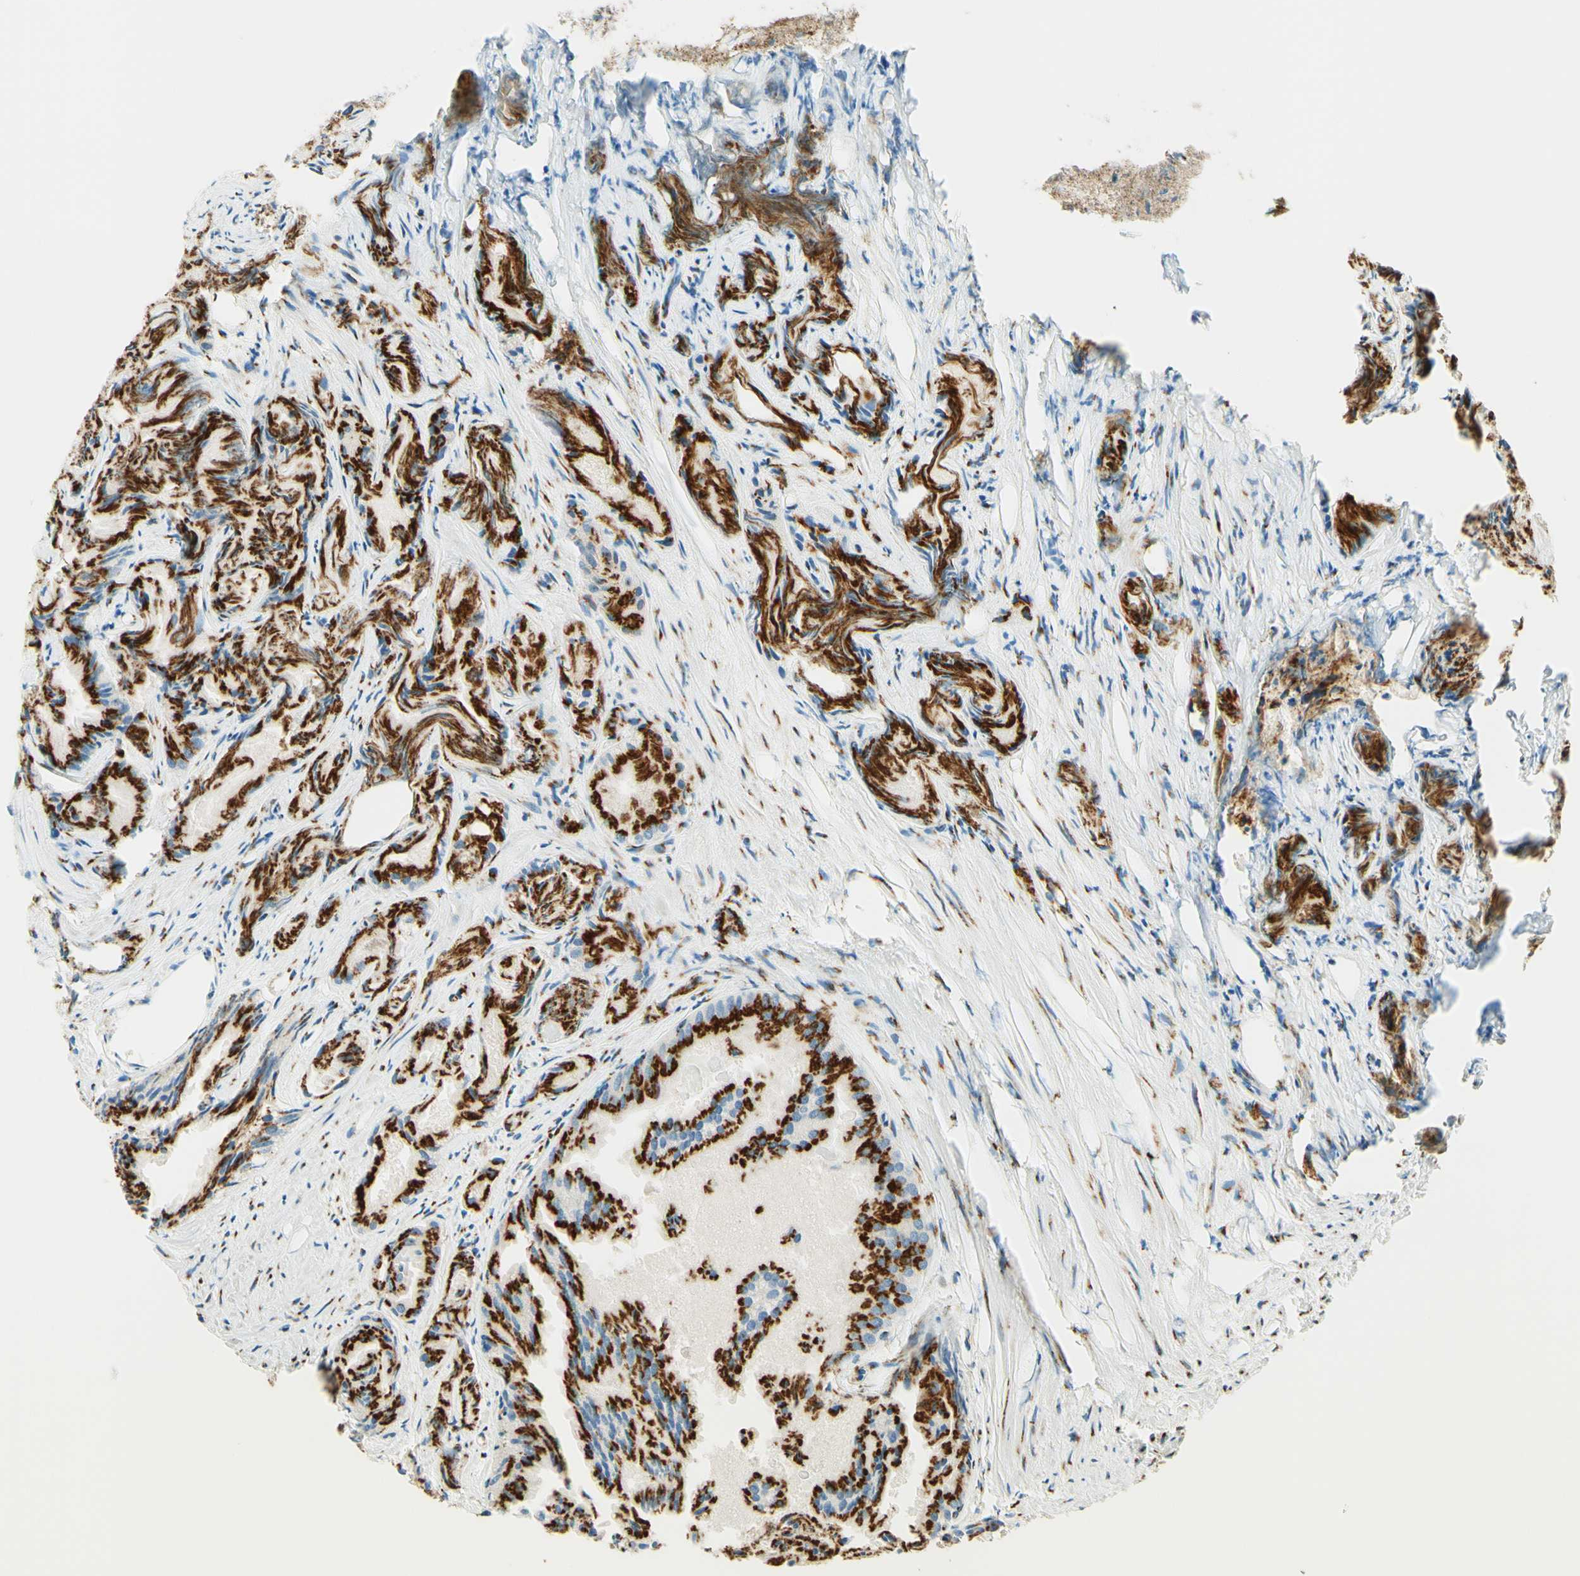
{"staining": {"intensity": "strong", "quantity": ">75%", "location": "cytoplasmic/membranous"}, "tissue": "prostate cancer", "cell_type": "Tumor cells", "image_type": "cancer", "snomed": [{"axis": "morphology", "description": "Adenocarcinoma, Low grade"}, {"axis": "topography", "description": "Prostate"}], "caption": "DAB (3,3'-diaminobenzidine) immunohistochemical staining of adenocarcinoma (low-grade) (prostate) demonstrates strong cytoplasmic/membranous protein expression in approximately >75% of tumor cells.", "gene": "GOLGB1", "patient": {"sex": "male", "age": 72}}